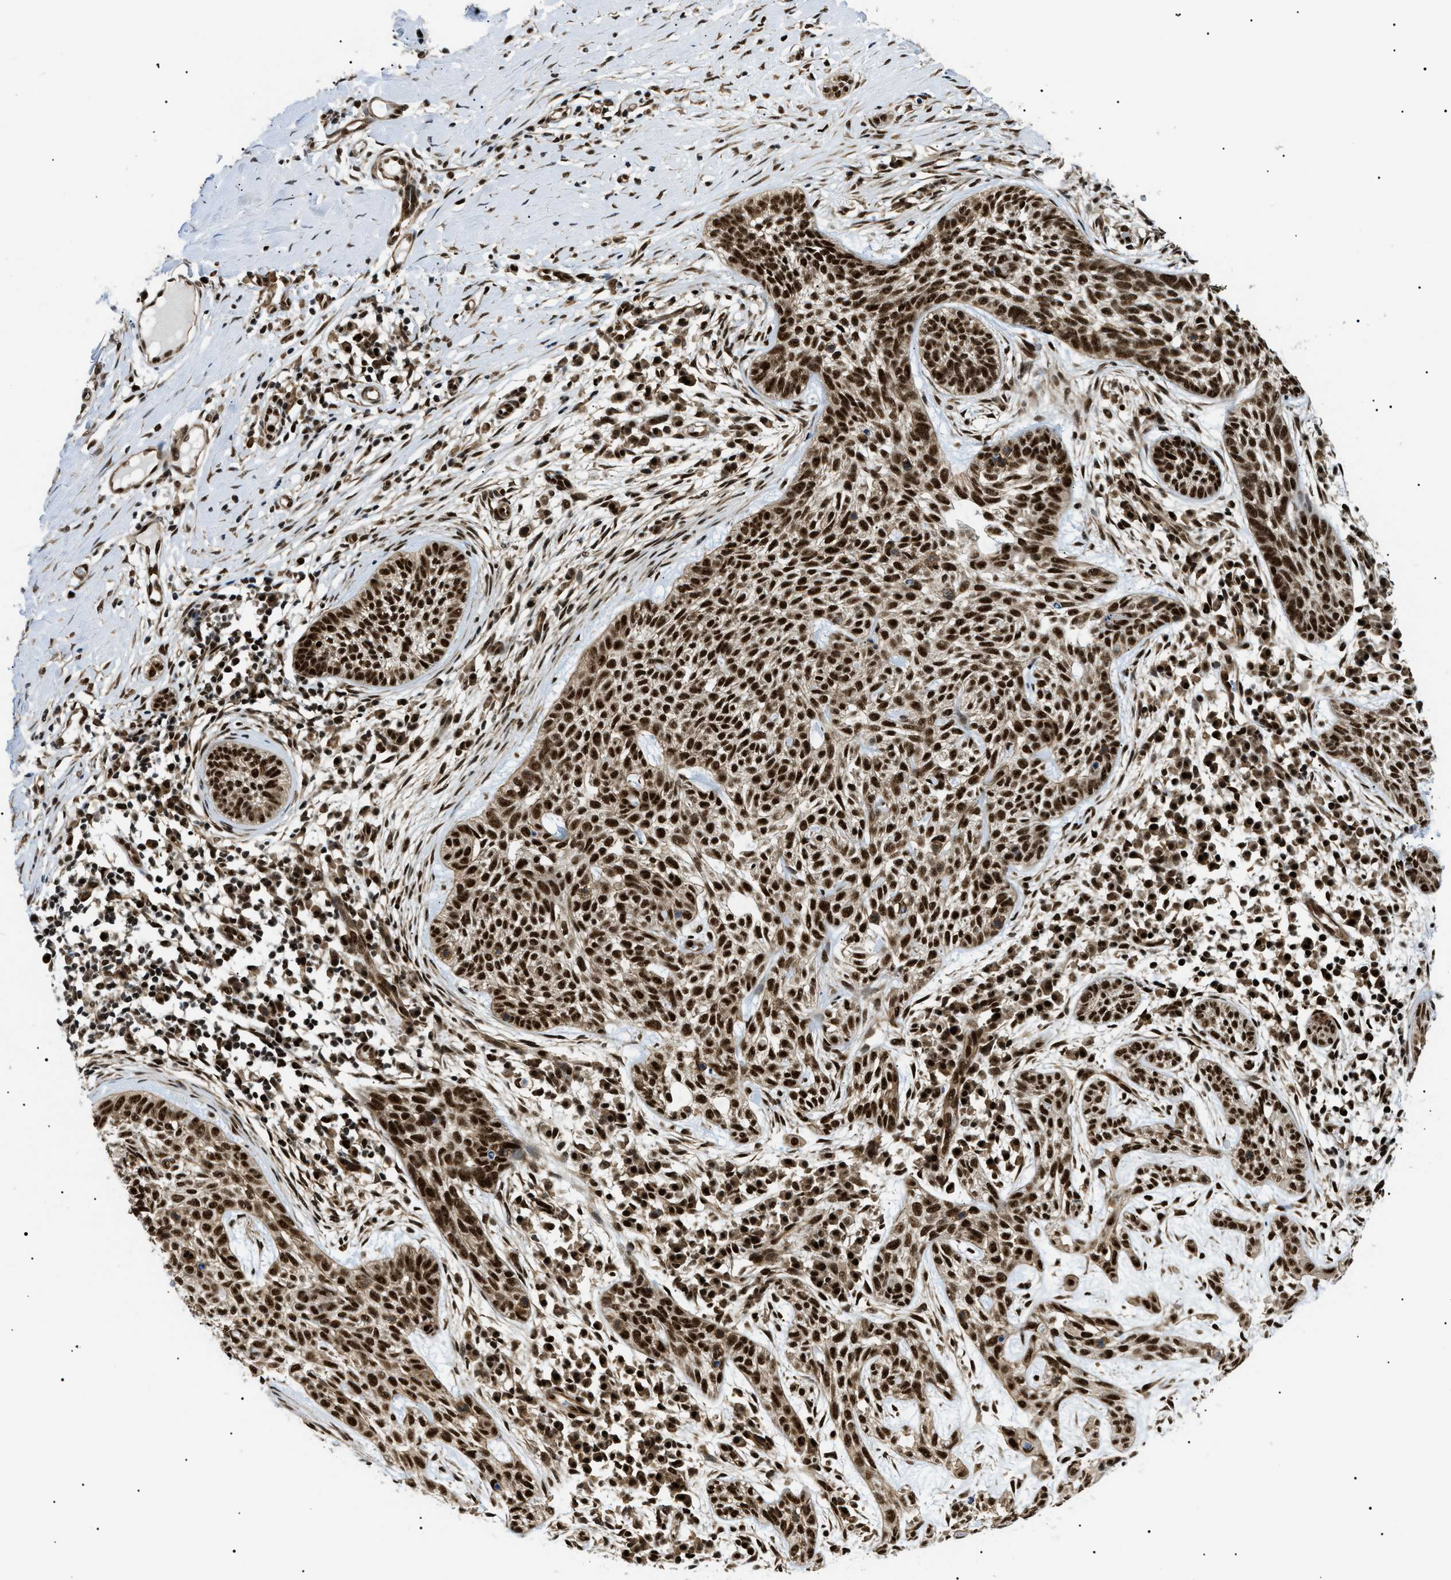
{"staining": {"intensity": "strong", "quantity": ">75%", "location": "nuclear"}, "tissue": "skin cancer", "cell_type": "Tumor cells", "image_type": "cancer", "snomed": [{"axis": "morphology", "description": "Basal cell carcinoma"}, {"axis": "topography", "description": "Skin"}], "caption": "Approximately >75% of tumor cells in human skin cancer (basal cell carcinoma) show strong nuclear protein staining as visualized by brown immunohistochemical staining.", "gene": "CWC25", "patient": {"sex": "female", "age": 59}}